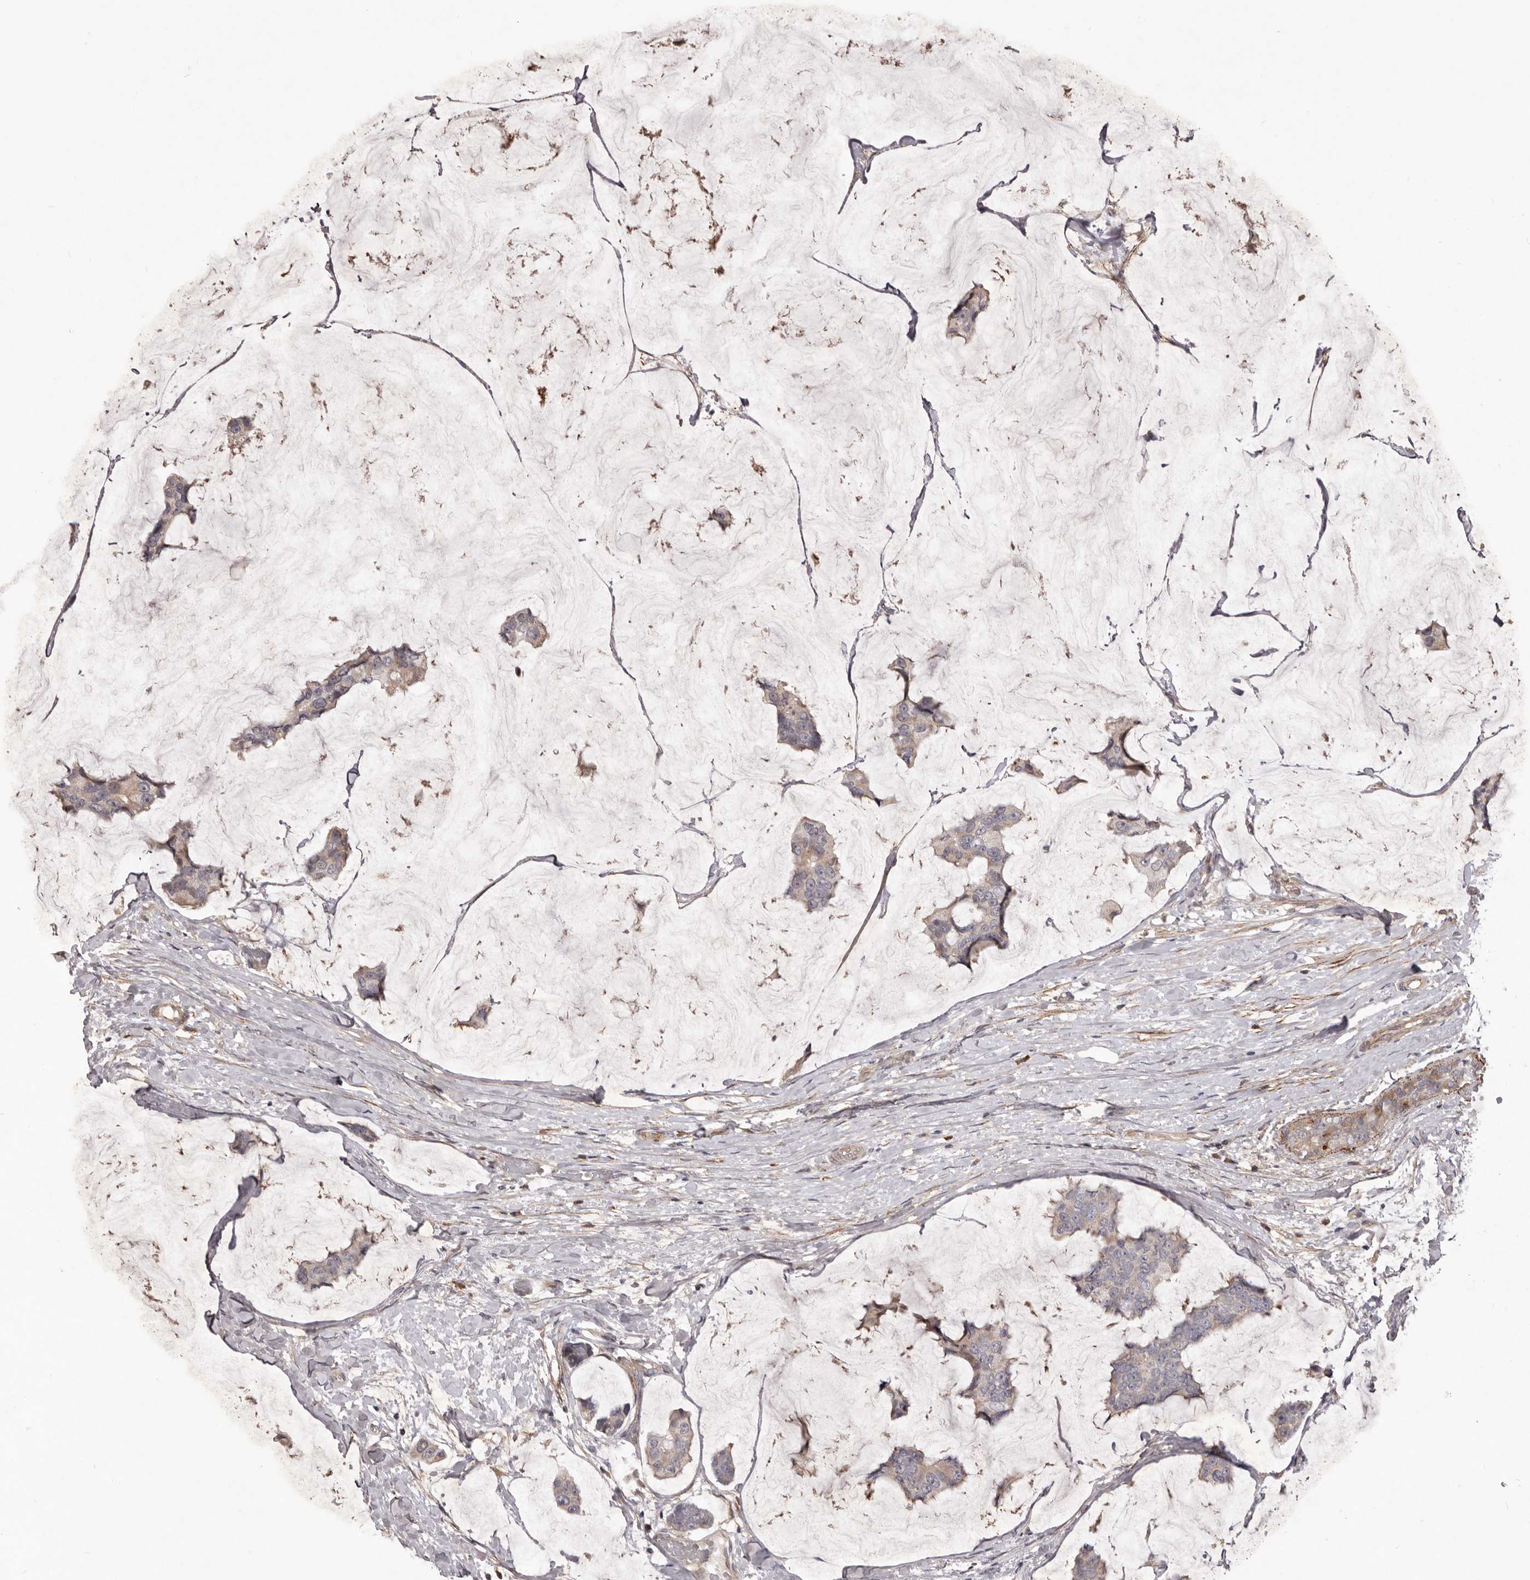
{"staining": {"intensity": "weak", "quantity": "25%-75%", "location": "cytoplasmic/membranous"}, "tissue": "breast cancer", "cell_type": "Tumor cells", "image_type": "cancer", "snomed": [{"axis": "morphology", "description": "Normal tissue, NOS"}, {"axis": "morphology", "description": "Duct carcinoma"}, {"axis": "topography", "description": "Breast"}], "caption": "A photomicrograph showing weak cytoplasmic/membranous positivity in about 25%-75% of tumor cells in breast cancer (infiltrating ductal carcinoma), as visualized by brown immunohistochemical staining.", "gene": "HBS1L", "patient": {"sex": "female", "age": 50}}